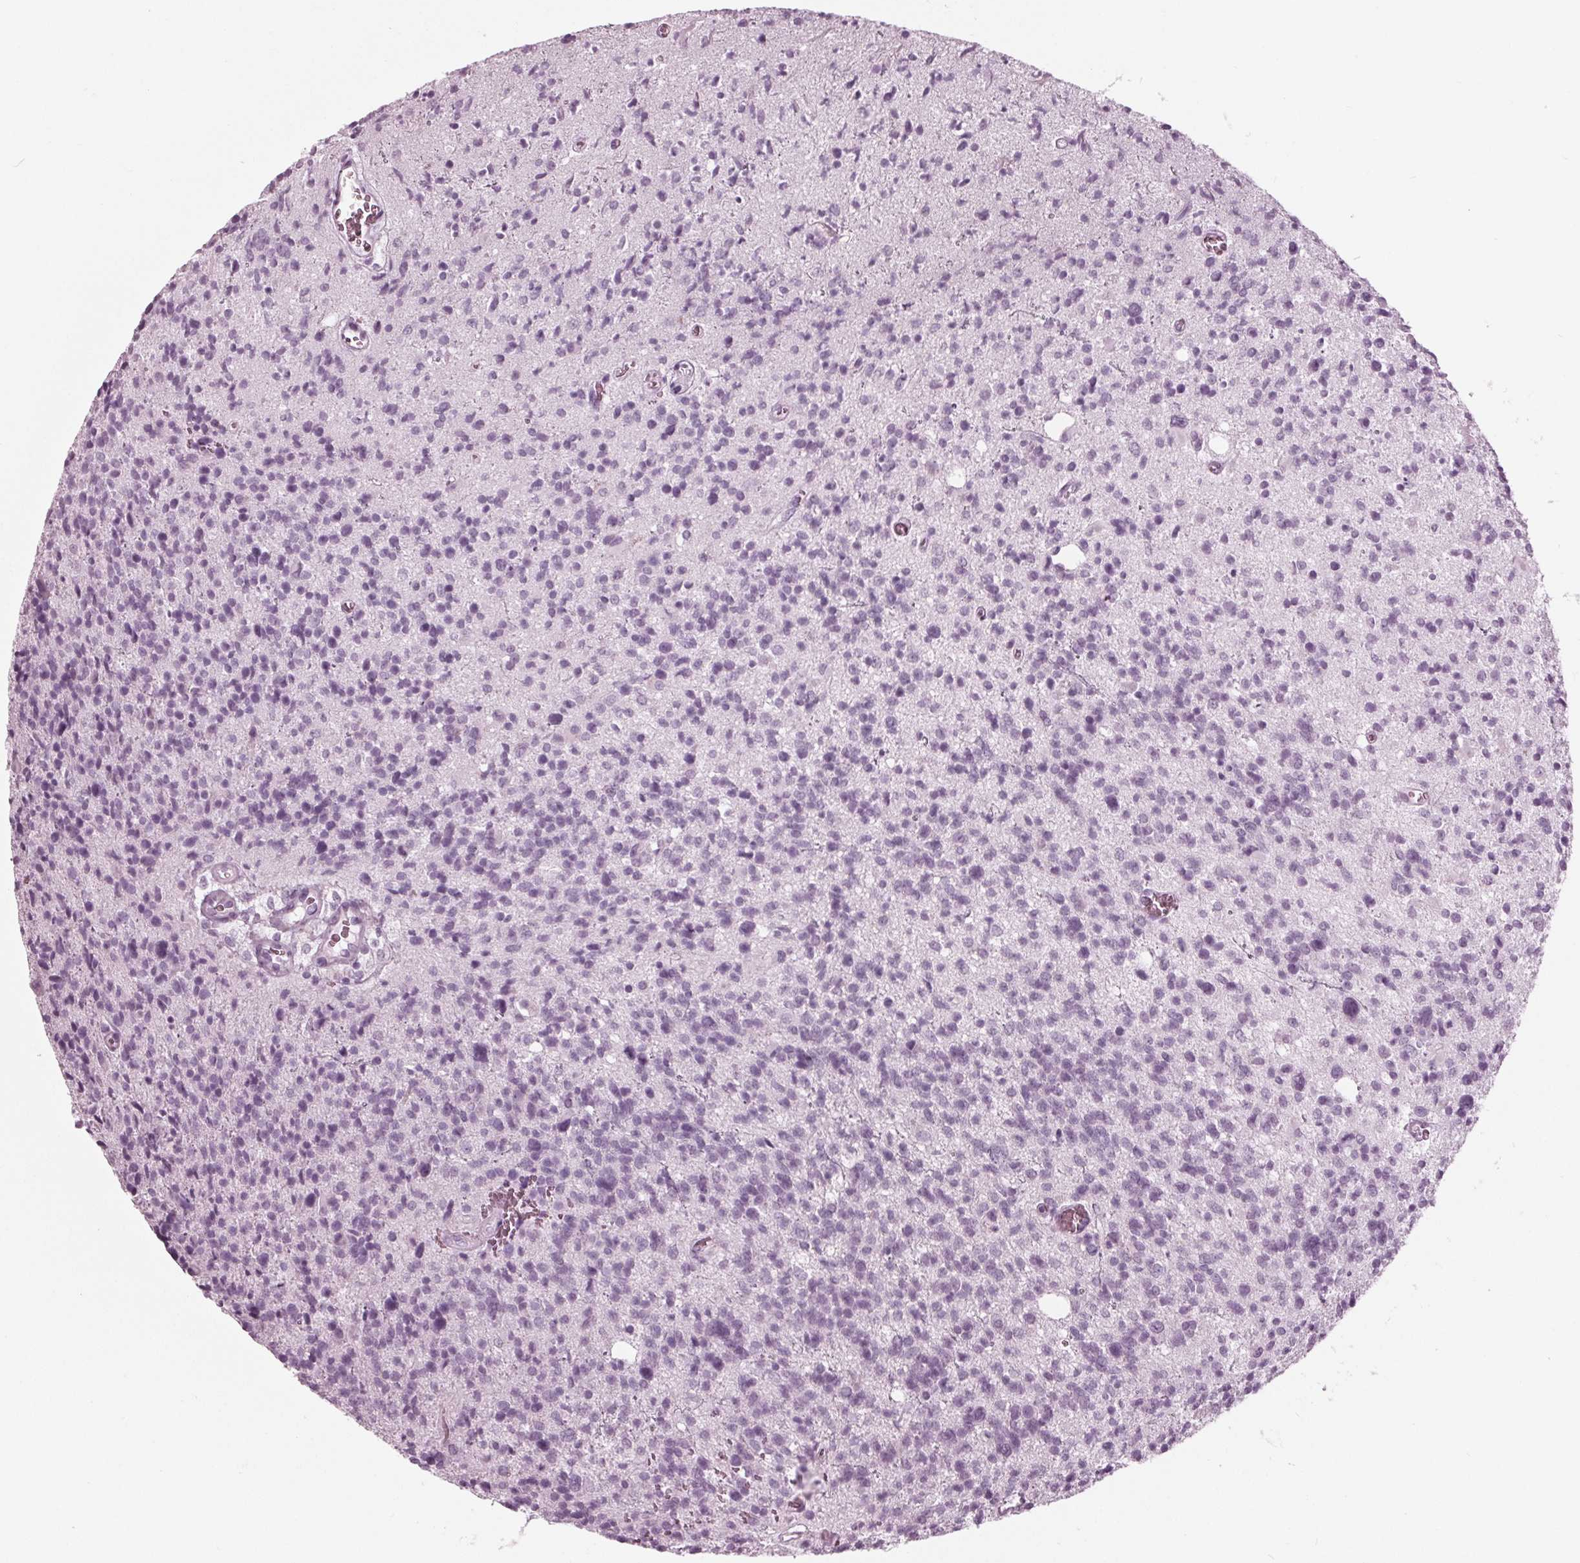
{"staining": {"intensity": "negative", "quantity": "none", "location": "none"}, "tissue": "glioma", "cell_type": "Tumor cells", "image_type": "cancer", "snomed": [{"axis": "morphology", "description": "Glioma, malignant, High grade"}, {"axis": "topography", "description": "Brain"}], "caption": "This histopathology image is of glioma stained with immunohistochemistry to label a protein in brown with the nuclei are counter-stained blue. There is no expression in tumor cells. (IHC, brightfield microscopy, high magnification).", "gene": "KRT28", "patient": {"sex": "male", "age": 29}}